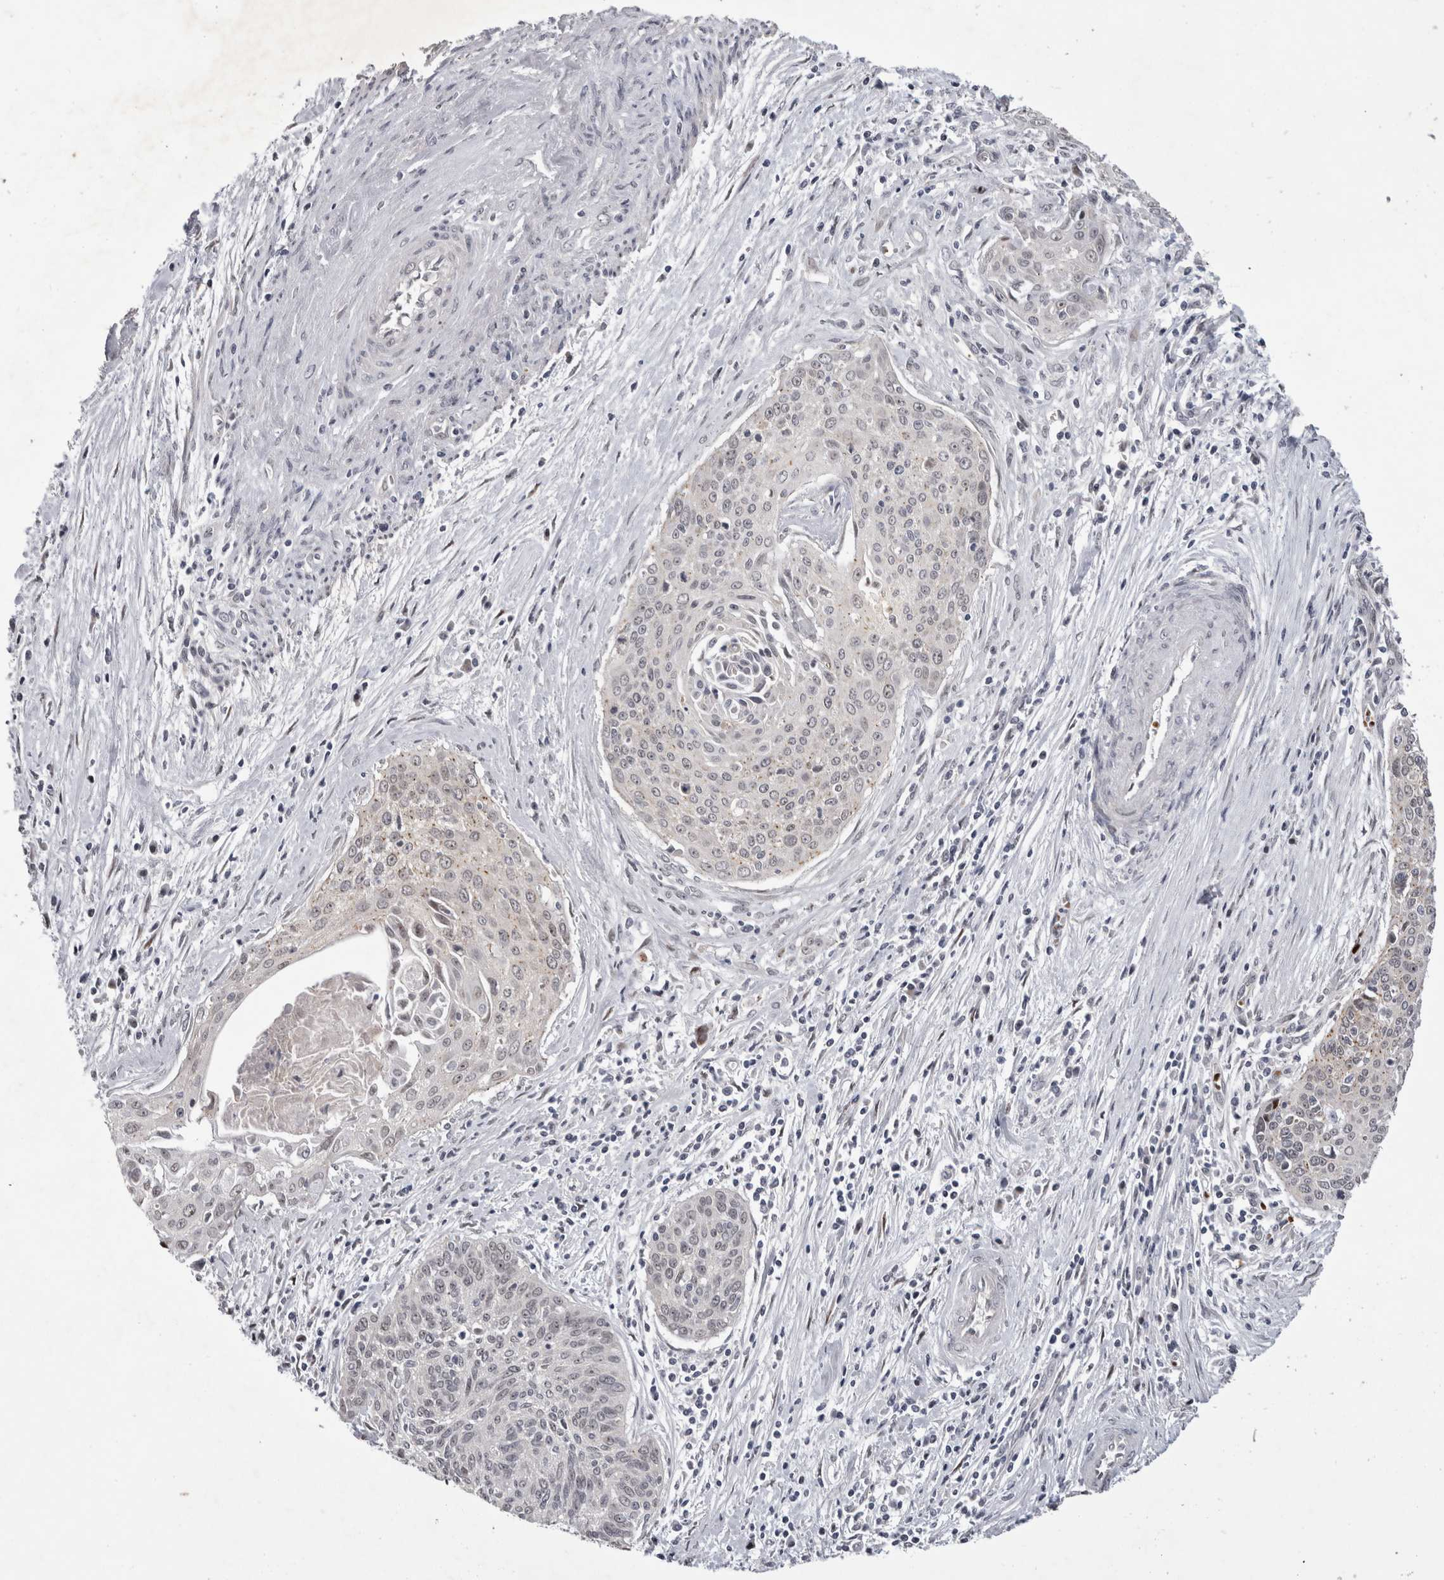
{"staining": {"intensity": "moderate", "quantity": "<25%", "location": "nuclear"}, "tissue": "cervical cancer", "cell_type": "Tumor cells", "image_type": "cancer", "snomed": [{"axis": "morphology", "description": "Squamous cell carcinoma, NOS"}, {"axis": "topography", "description": "Cervix"}], "caption": "Cervical cancer (squamous cell carcinoma) tissue shows moderate nuclear positivity in approximately <25% of tumor cells", "gene": "IFI44", "patient": {"sex": "female", "age": 55}}